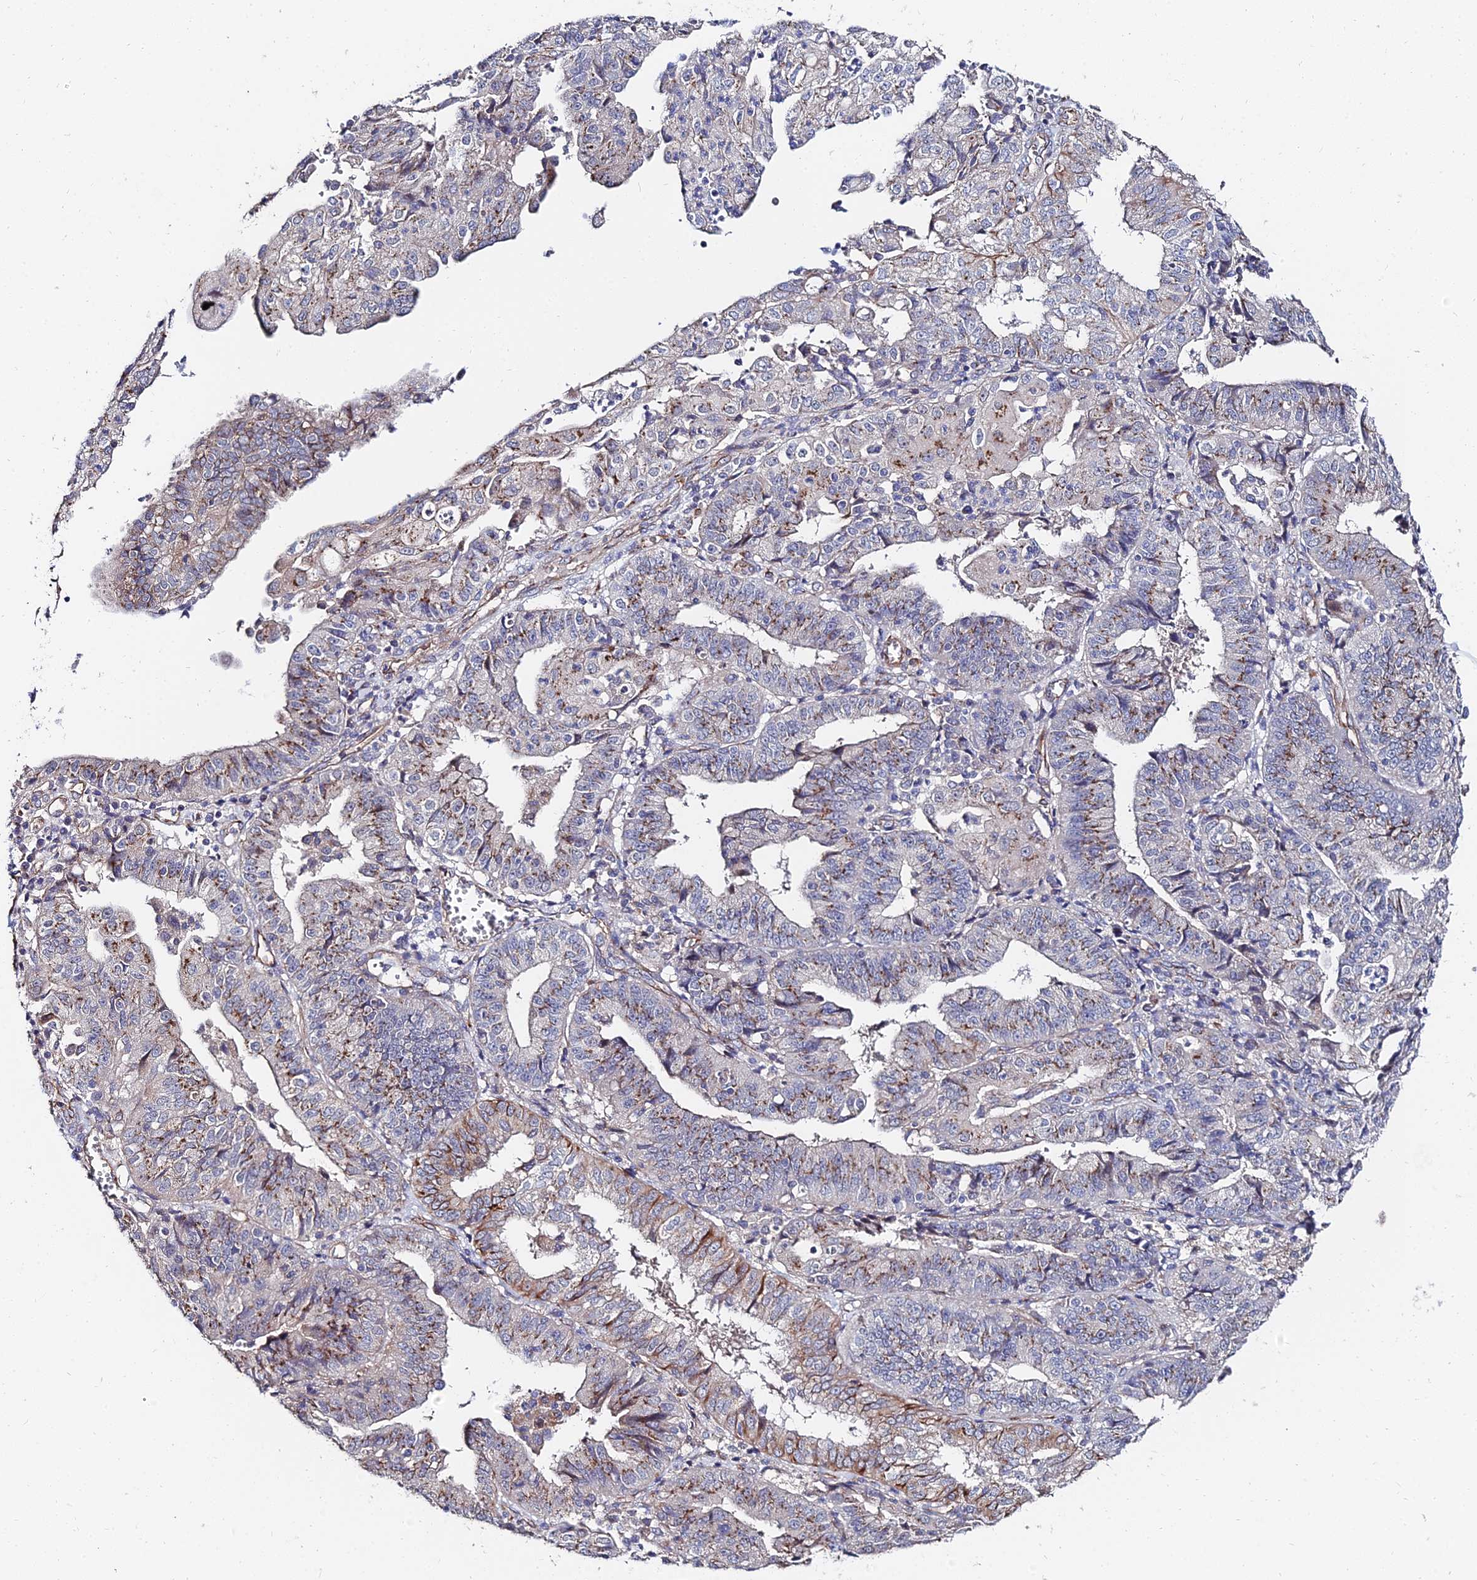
{"staining": {"intensity": "moderate", "quantity": "25%-75%", "location": "cytoplasmic/membranous"}, "tissue": "endometrial cancer", "cell_type": "Tumor cells", "image_type": "cancer", "snomed": [{"axis": "morphology", "description": "Adenocarcinoma, NOS"}, {"axis": "topography", "description": "Endometrium"}], "caption": "An immunohistochemistry (IHC) histopathology image of neoplastic tissue is shown. Protein staining in brown shows moderate cytoplasmic/membranous positivity in adenocarcinoma (endometrial) within tumor cells.", "gene": "BORCS8", "patient": {"sex": "female", "age": 56}}